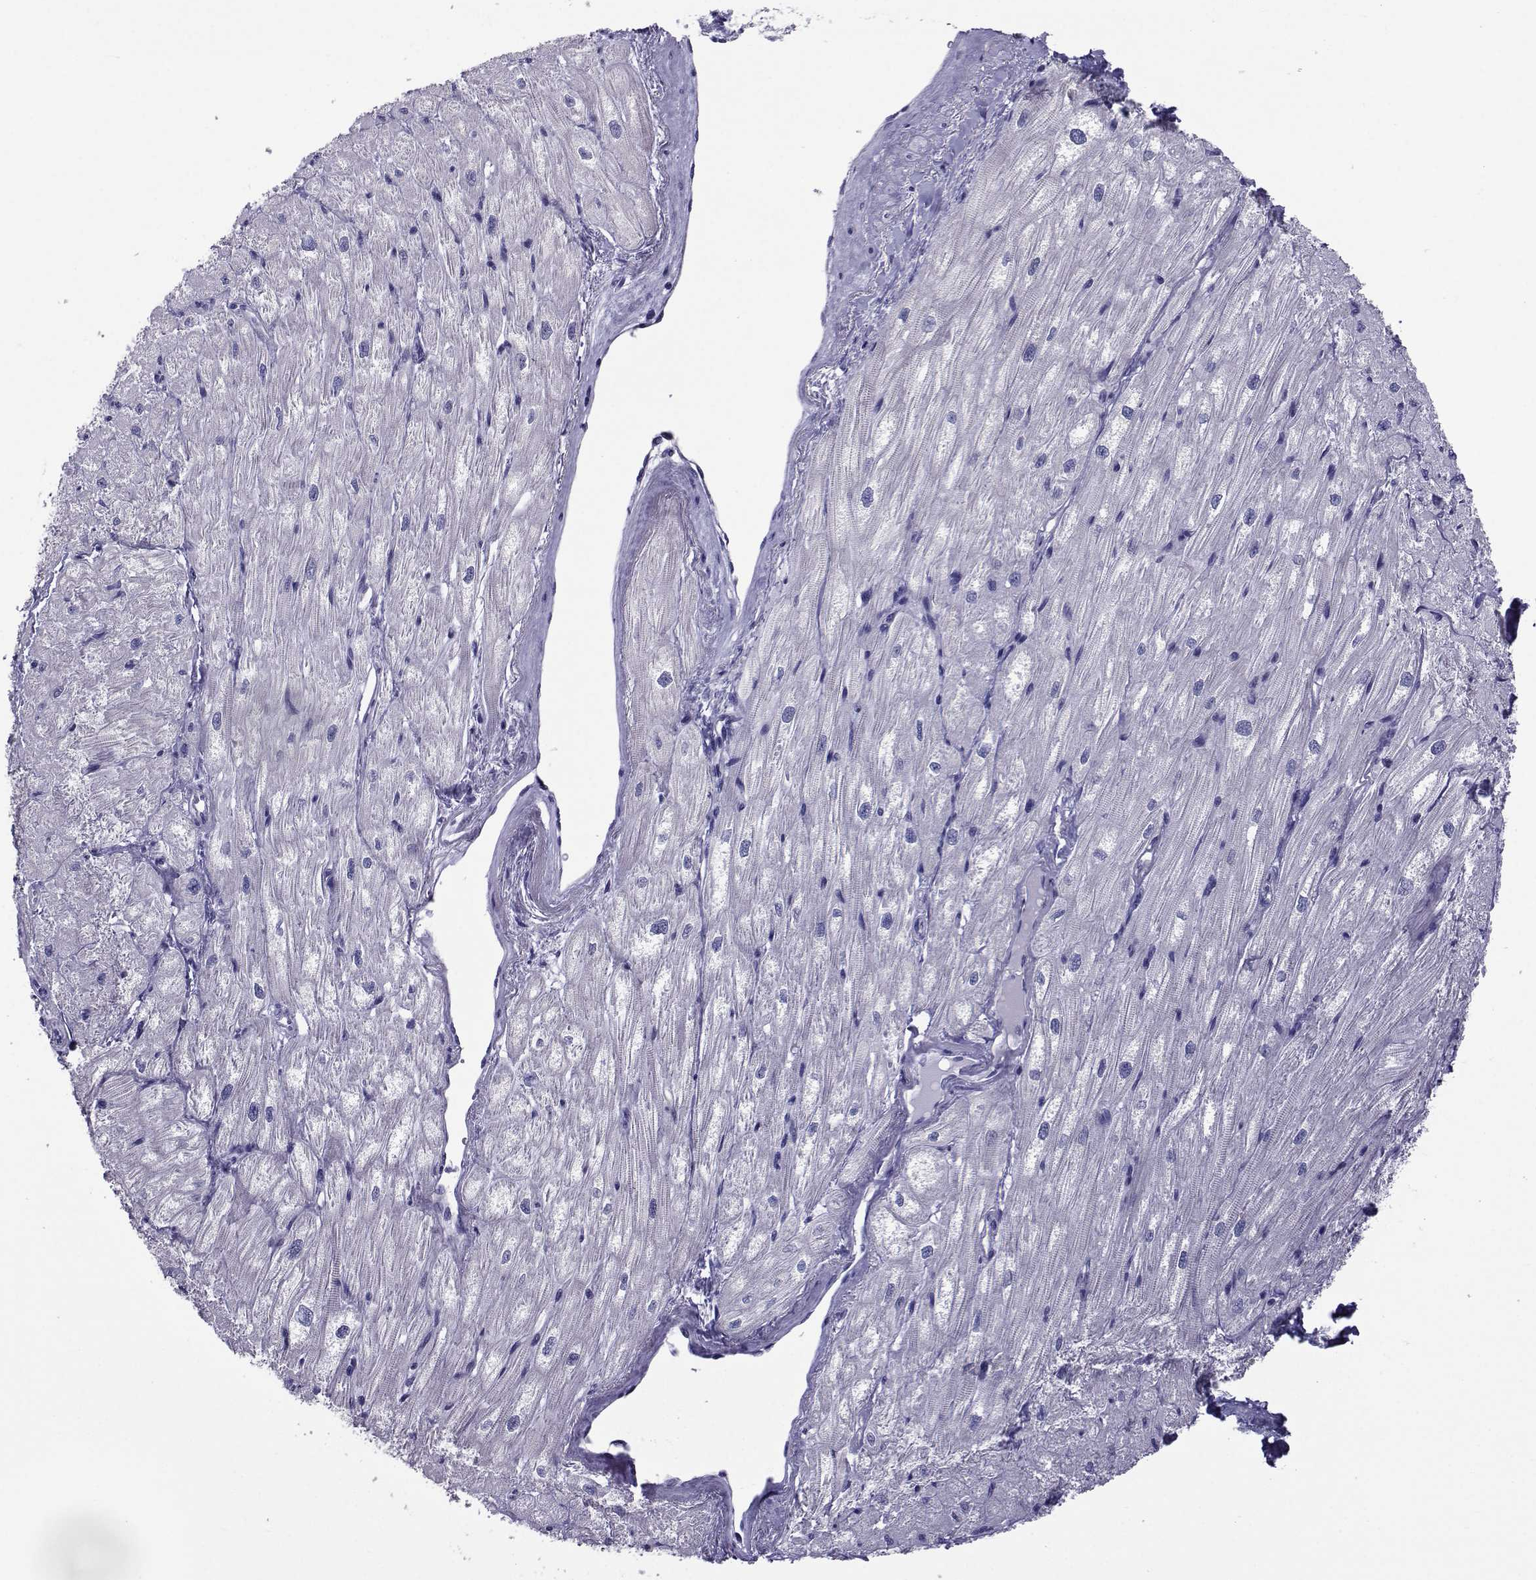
{"staining": {"intensity": "negative", "quantity": "none", "location": "none"}, "tissue": "heart muscle", "cell_type": "Cardiomyocytes", "image_type": "normal", "snomed": [{"axis": "morphology", "description": "Normal tissue, NOS"}, {"axis": "topography", "description": "Heart"}], "caption": "An IHC micrograph of normal heart muscle is shown. There is no staining in cardiomyocytes of heart muscle.", "gene": "COL22A1", "patient": {"sex": "male", "age": 57}}